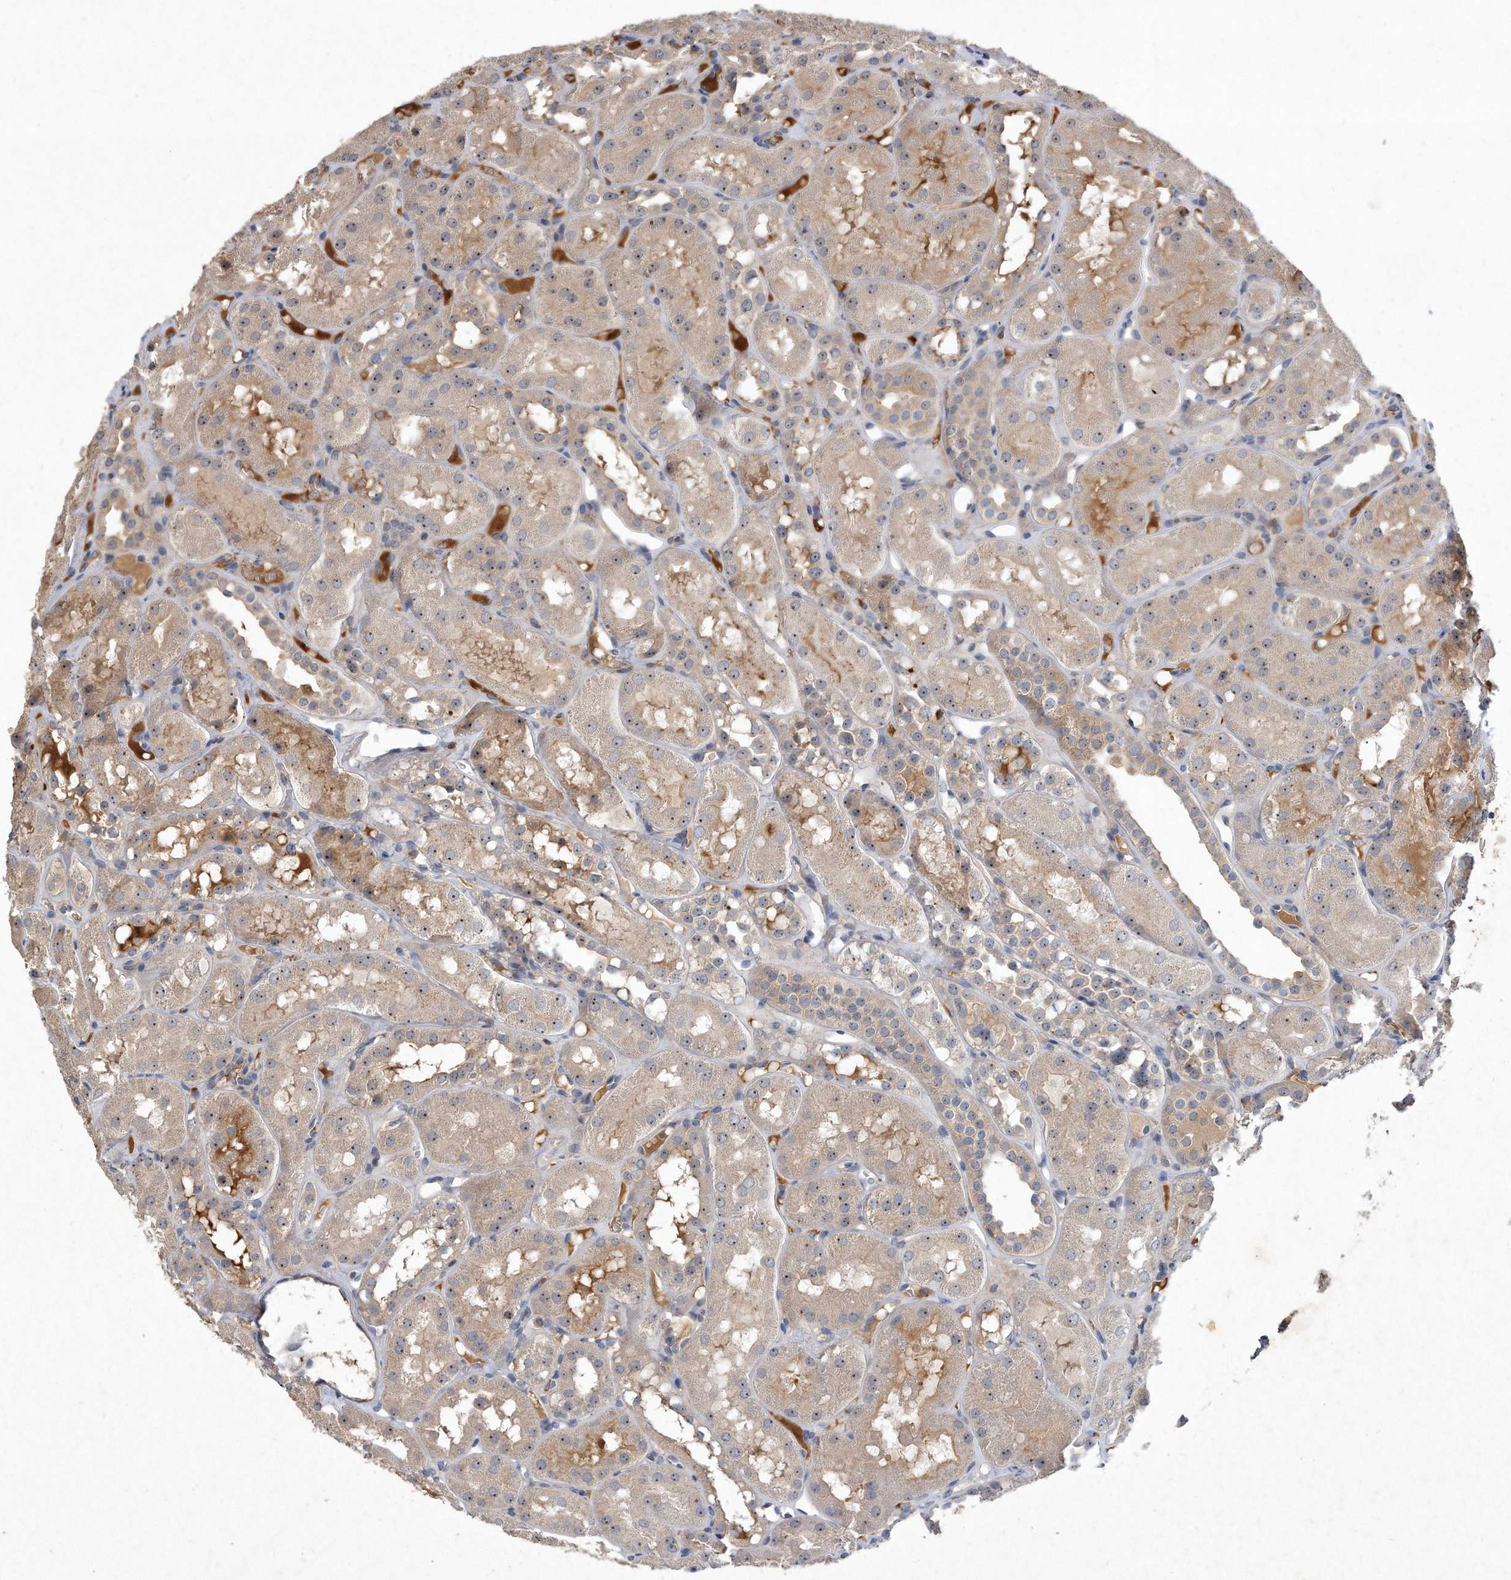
{"staining": {"intensity": "negative", "quantity": "none", "location": "none"}, "tissue": "kidney", "cell_type": "Cells in glomeruli", "image_type": "normal", "snomed": [{"axis": "morphology", "description": "Normal tissue, NOS"}, {"axis": "topography", "description": "Kidney"}], "caption": "The immunohistochemistry histopathology image has no significant positivity in cells in glomeruli of kidney. The staining was performed using DAB (3,3'-diaminobenzidine) to visualize the protein expression in brown, while the nuclei were stained in blue with hematoxylin (Magnification: 20x).", "gene": "PGBD2", "patient": {"sex": "male", "age": 16}}